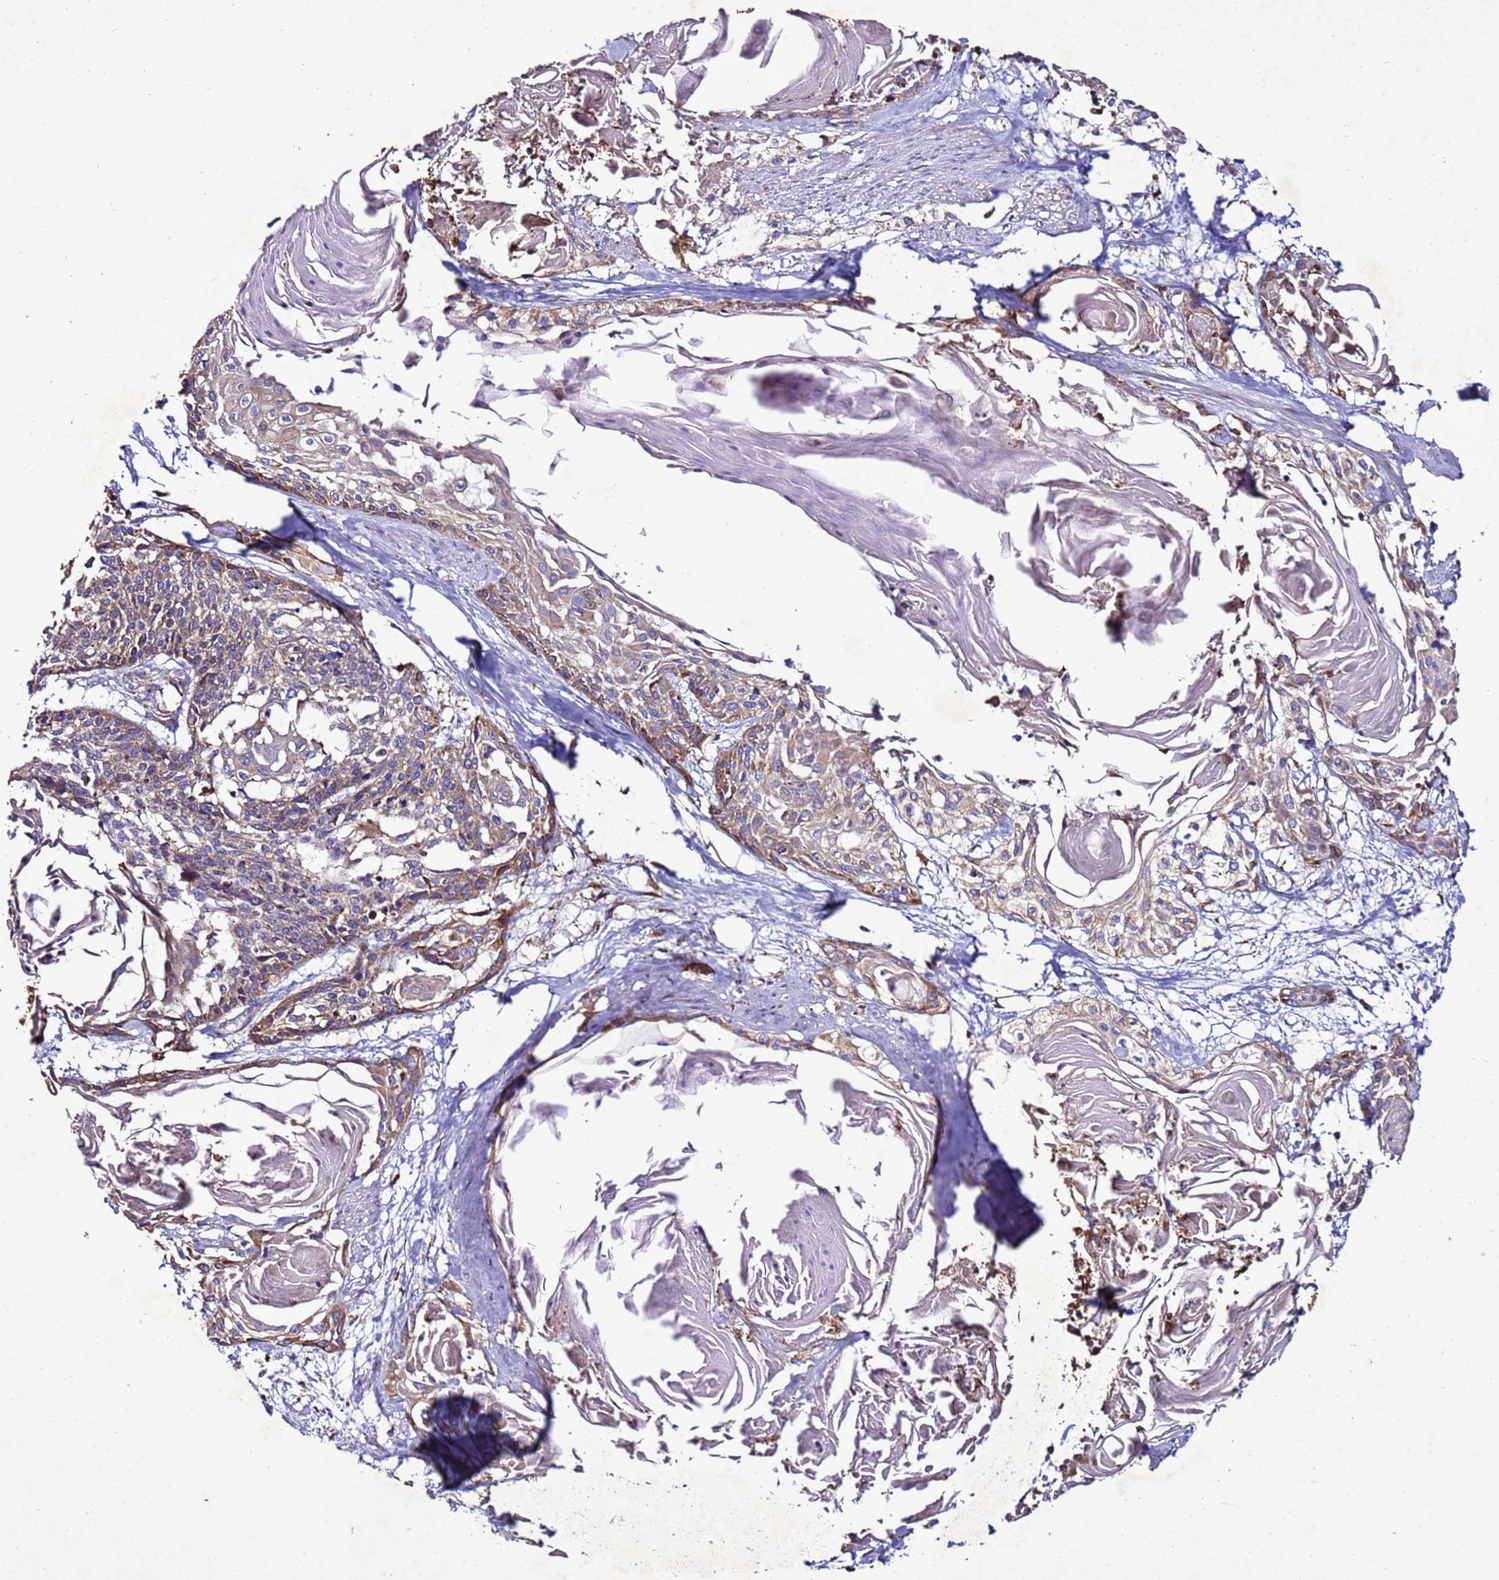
{"staining": {"intensity": "moderate", "quantity": ">75%", "location": "cytoplasmic/membranous"}, "tissue": "cervical cancer", "cell_type": "Tumor cells", "image_type": "cancer", "snomed": [{"axis": "morphology", "description": "Squamous cell carcinoma, NOS"}, {"axis": "topography", "description": "Cervix"}], "caption": "A brown stain highlights moderate cytoplasmic/membranous staining of a protein in human cervical cancer tumor cells.", "gene": "ANTKMT", "patient": {"sex": "female", "age": 57}}